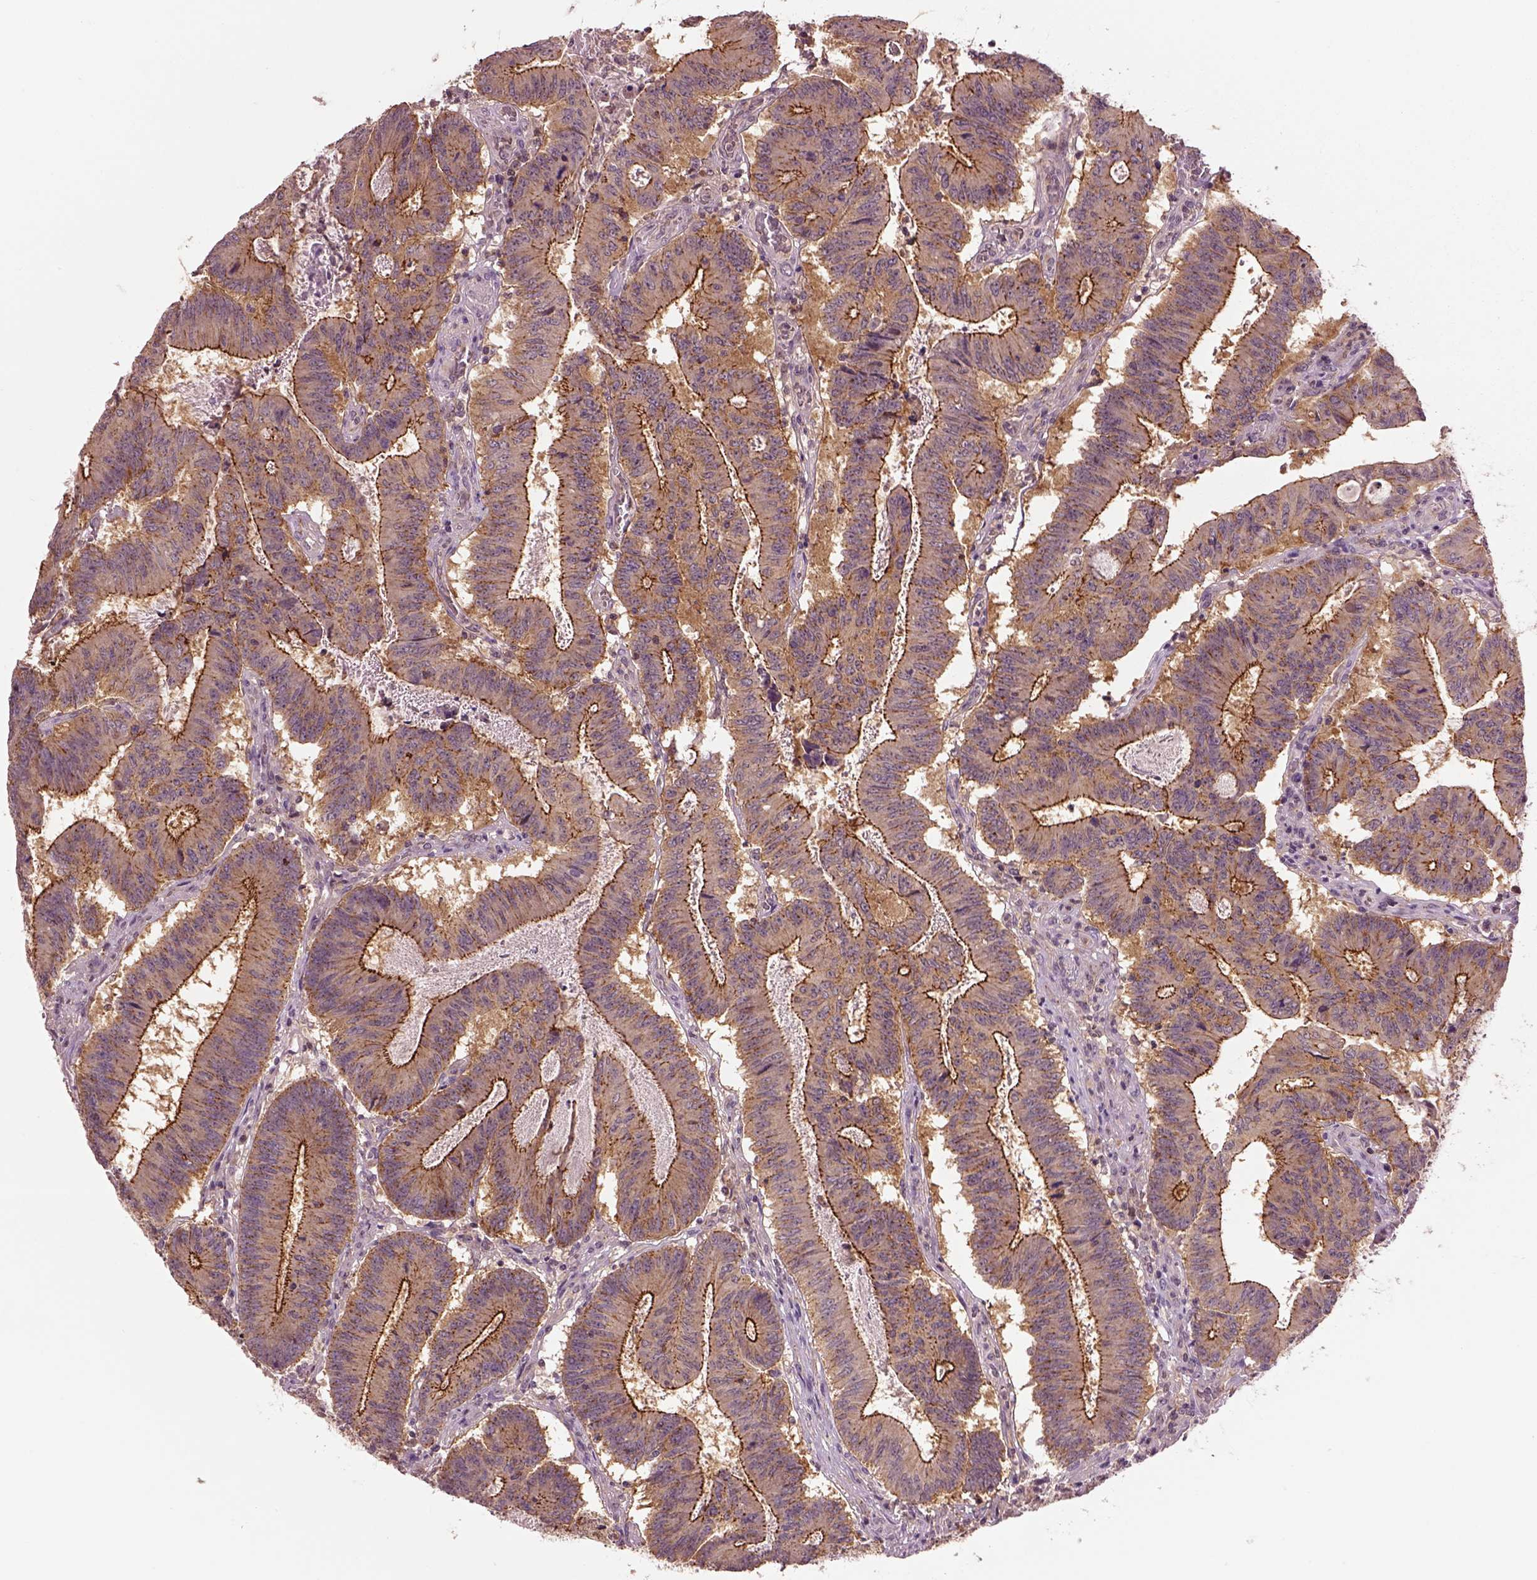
{"staining": {"intensity": "moderate", "quantity": ">75%", "location": "cytoplasmic/membranous"}, "tissue": "colorectal cancer", "cell_type": "Tumor cells", "image_type": "cancer", "snomed": [{"axis": "morphology", "description": "Adenocarcinoma, NOS"}, {"axis": "topography", "description": "Colon"}], "caption": "Protein analysis of colorectal cancer (adenocarcinoma) tissue exhibits moderate cytoplasmic/membranous positivity in about >75% of tumor cells. (IHC, brightfield microscopy, high magnification).", "gene": "MTHFS", "patient": {"sex": "female", "age": 70}}